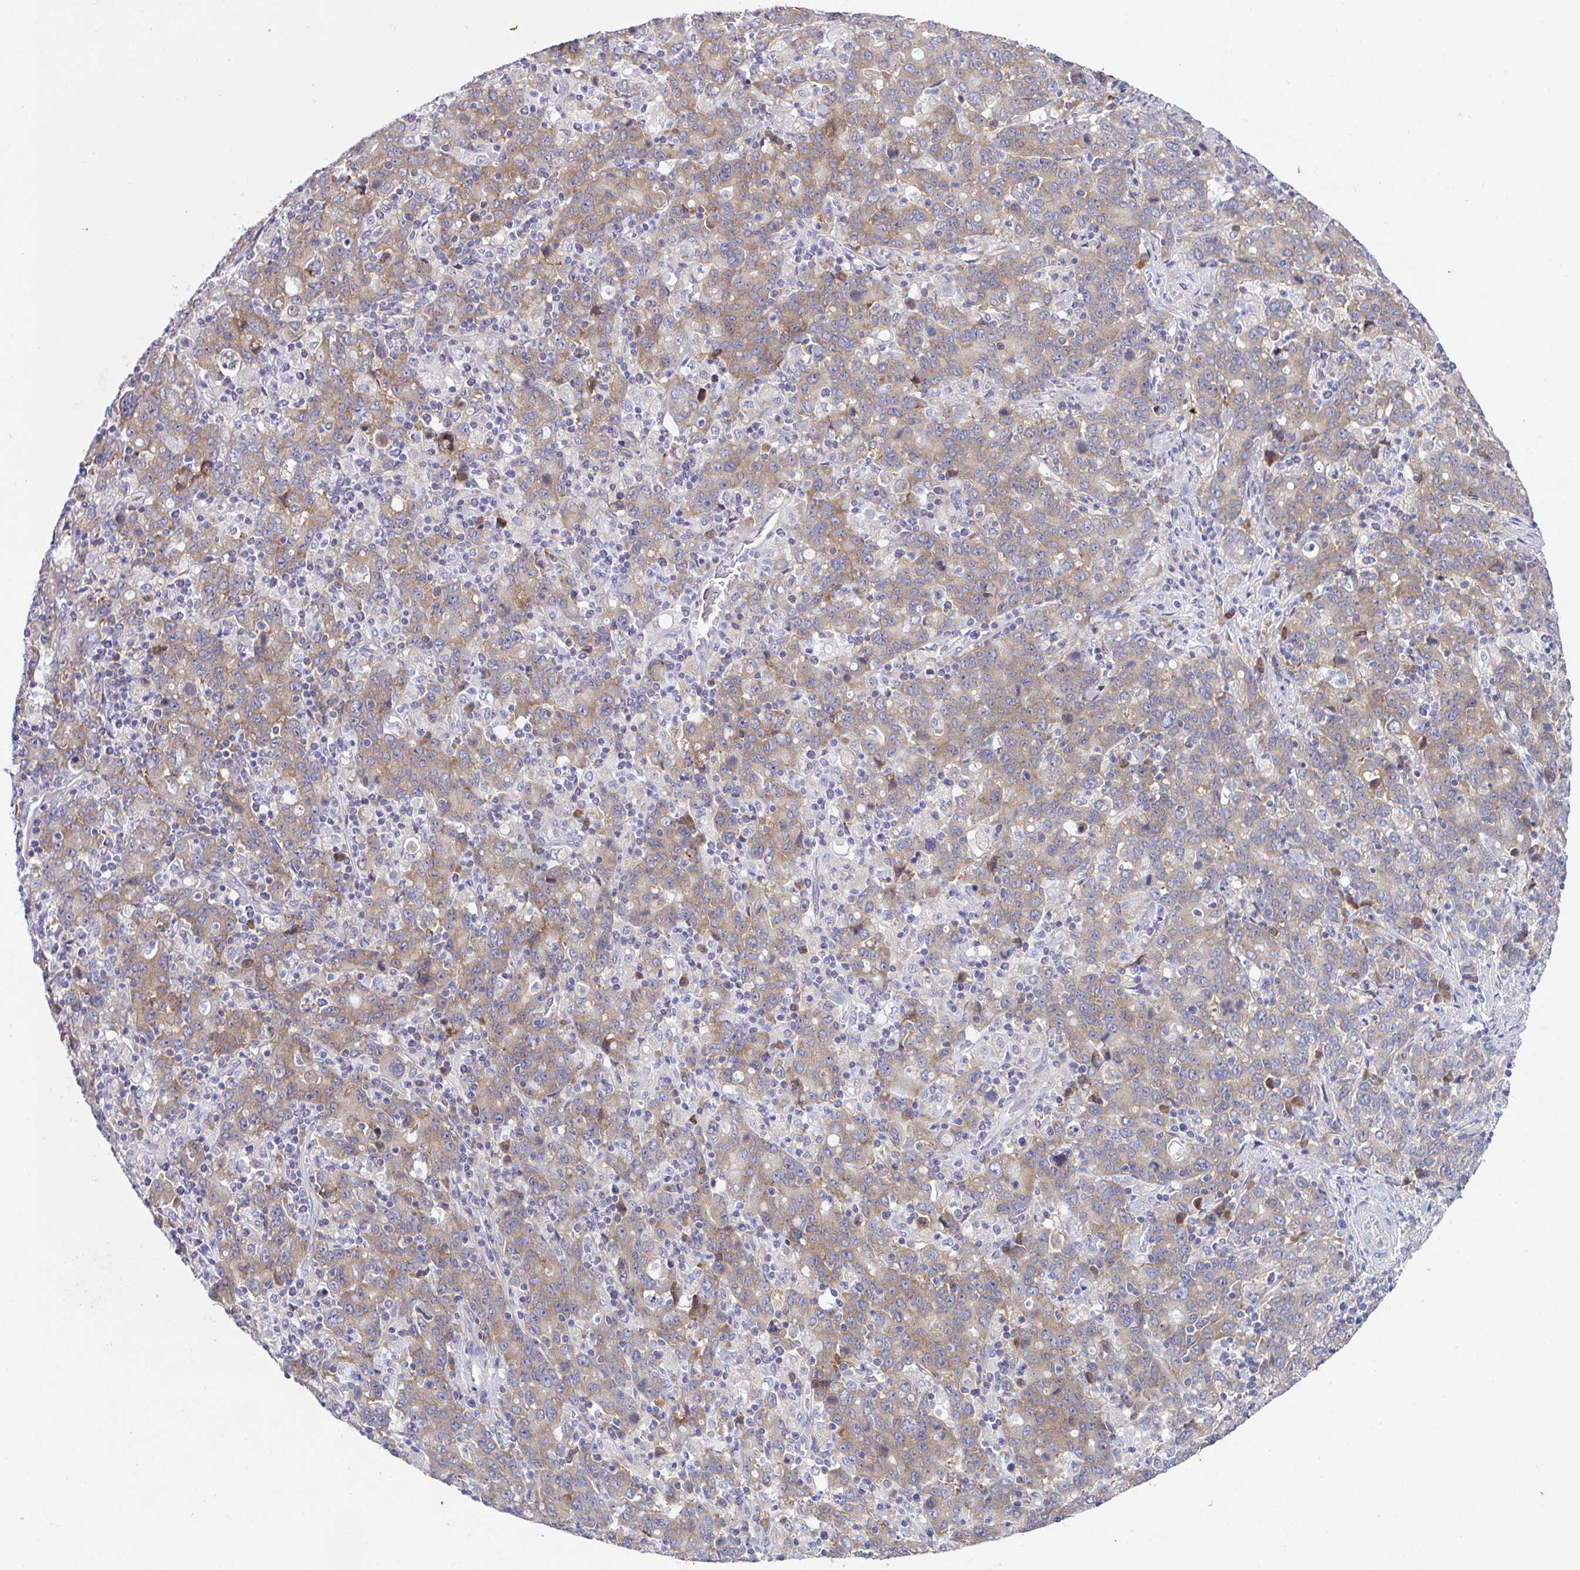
{"staining": {"intensity": "moderate", "quantity": ">75%", "location": "cytoplasmic/membranous"}, "tissue": "stomach cancer", "cell_type": "Tumor cells", "image_type": "cancer", "snomed": [{"axis": "morphology", "description": "Adenocarcinoma, NOS"}, {"axis": "topography", "description": "Stomach, upper"}], "caption": "The image exhibits immunohistochemical staining of stomach adenocarcinoma. There is moderate cytoplasmic/membranous expression is appreciated in approximately >75% of tumor cells. (Brightfield microscopy of DAB IHC at high magnification).", "gene": "FAU", "patient": {"sex": "male", "age": 69}}